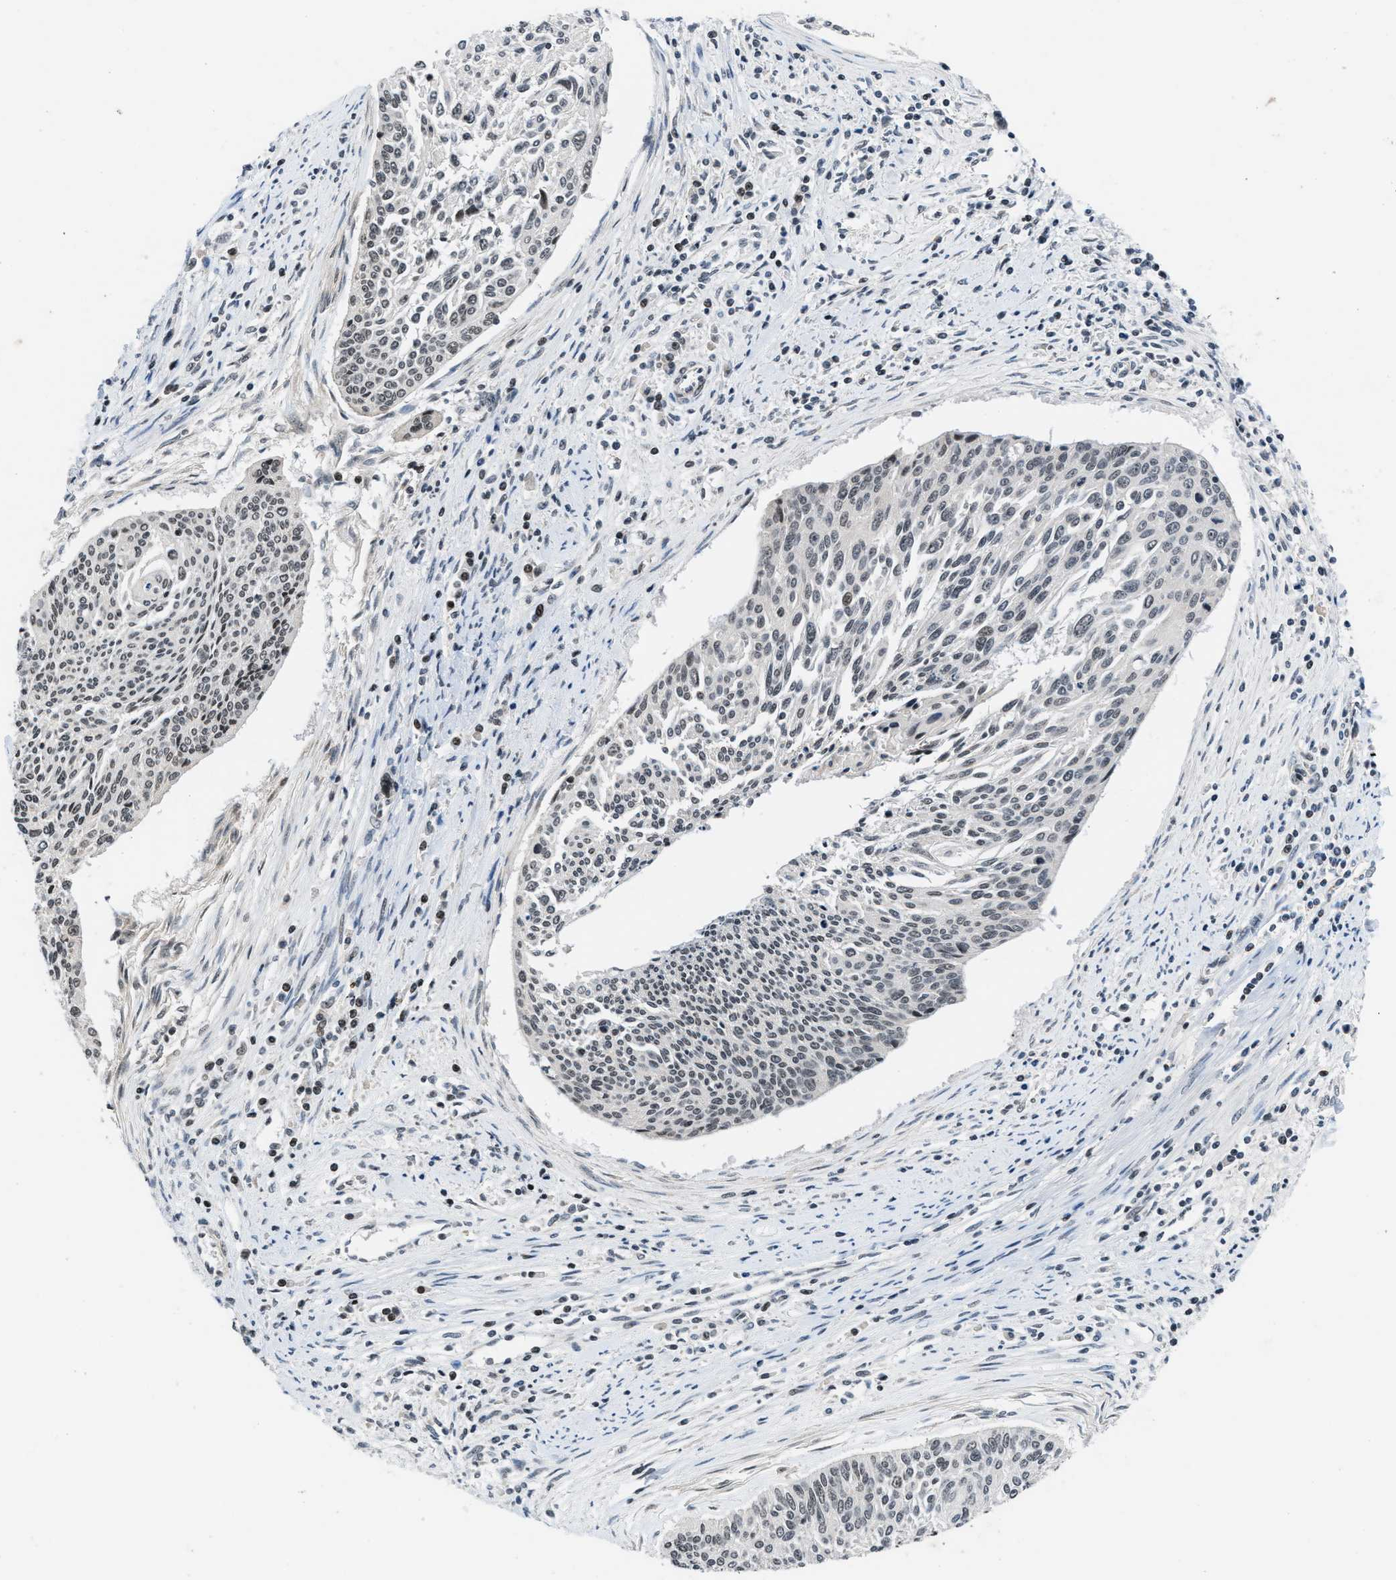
{"staining": {"intensity": "moderate", "quantity": "25%-75%", "location": "nuclear"}, "tissue": "cervical cancer", "cell_type": "Tumor cells", "image_type": "cancer", "snomed": [{"axis": "morphology", "description": "Squamous cell carcinoma, NOS"}, {"axis": "topography", "description": "Cervix"}], "caption": "The image reveals immunohistochemical staining of cervical squamous cell carcinoma. There is moderate nuclear staining is present in approximately 25%-75% of tumor cells.", "gene": "SETD5", "patient": {"sex": "female", "age": 55}}